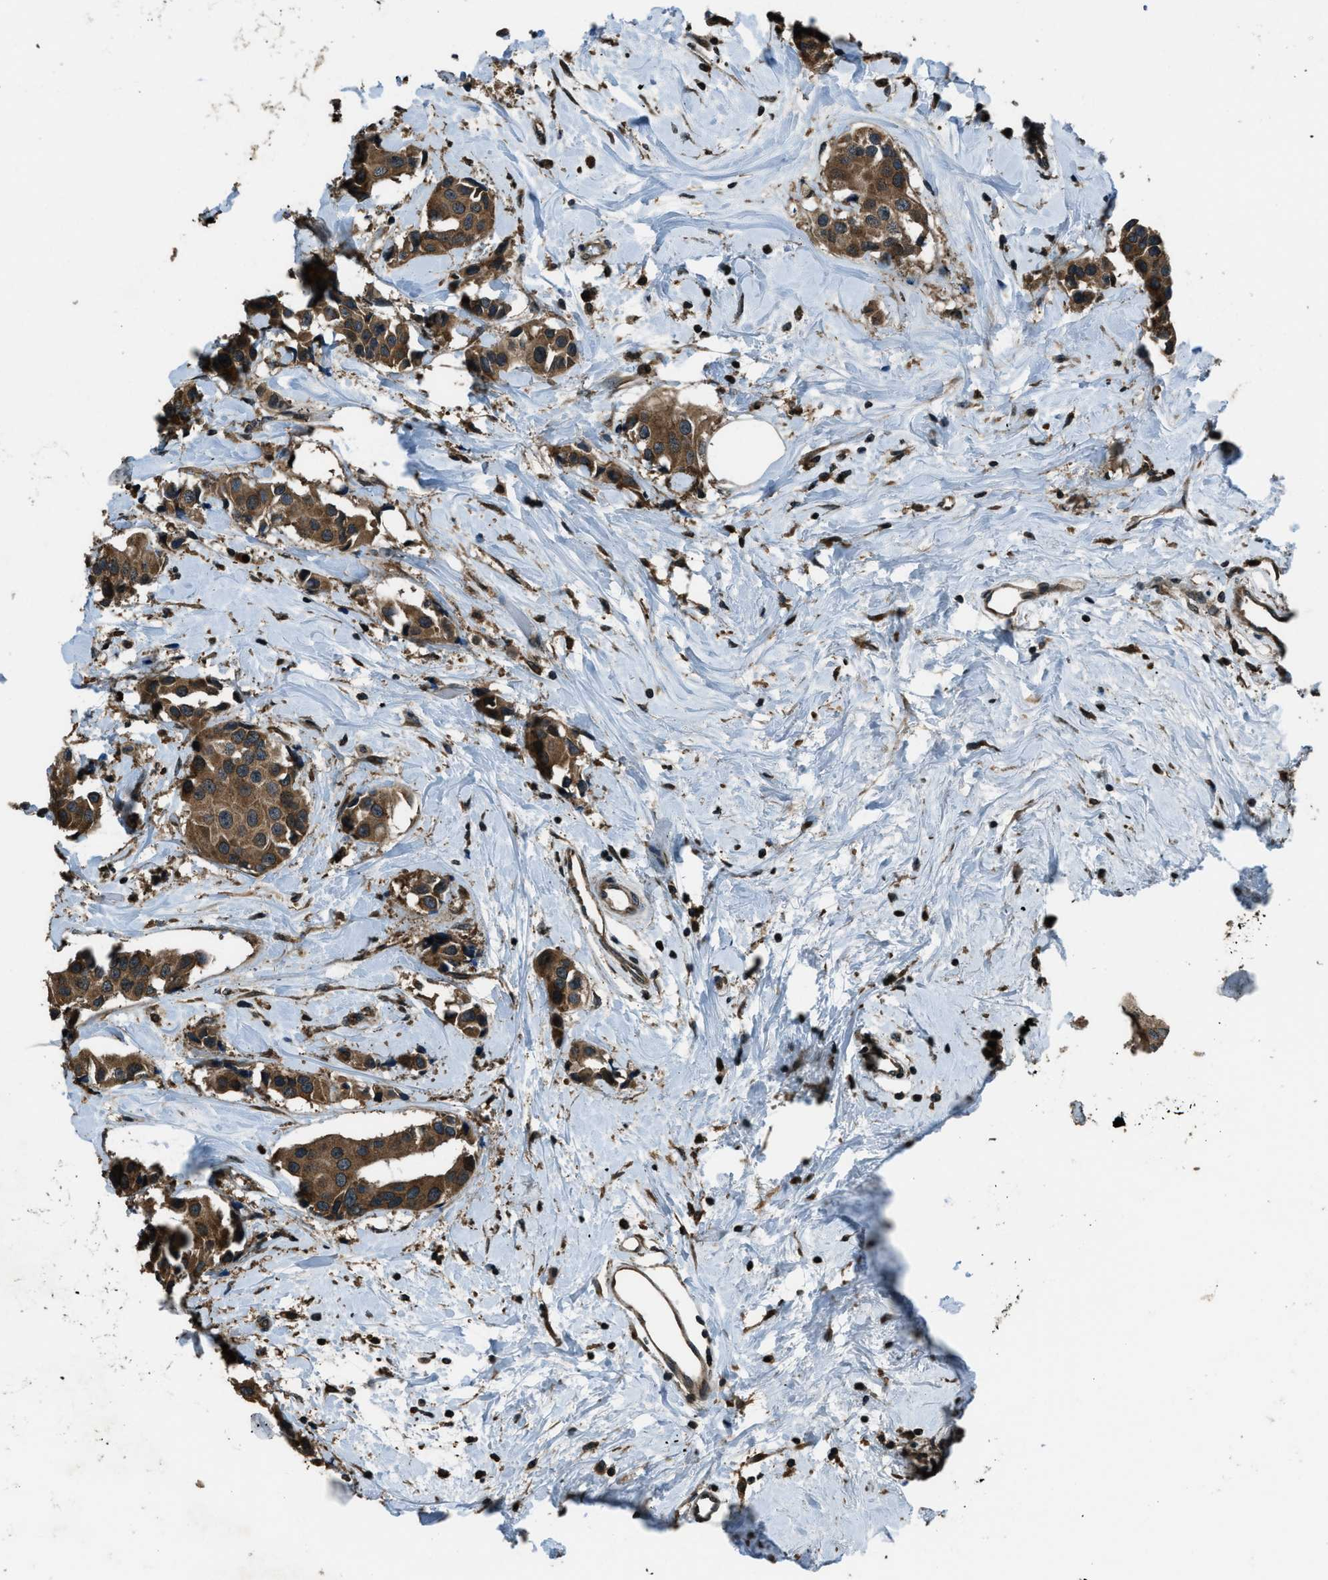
{"staining": {"intensity": "moderate", "quantity": ">75%", "location": "cytoplasmic/membranous"}, "tissue": "breast cancer", "cell_type": "Tumor cells", "image_type": "cancer", "snomed": [{"axis": "morphology", "description": "Normal tissue, NOS"}, {"axis": "morphology", "description": "Duct carcinoma"}, {"axis": "topography", "description": "Breast"}], "caption": "Immunohistochemistry (IHC) of human breast cancer (invasive ductal carcinoma) shows medium levels of moderate cytoplasmic/membranous staining in approximately >75% of tumor cells. The staining was performed using DAB (3,3'-diaminobenzidine), with brown indicating positive protein expression. Nuclei are stained blue with hematoxylin.", "gene": "TRIM4", "patient": {"sex": "female", "age": 39}}